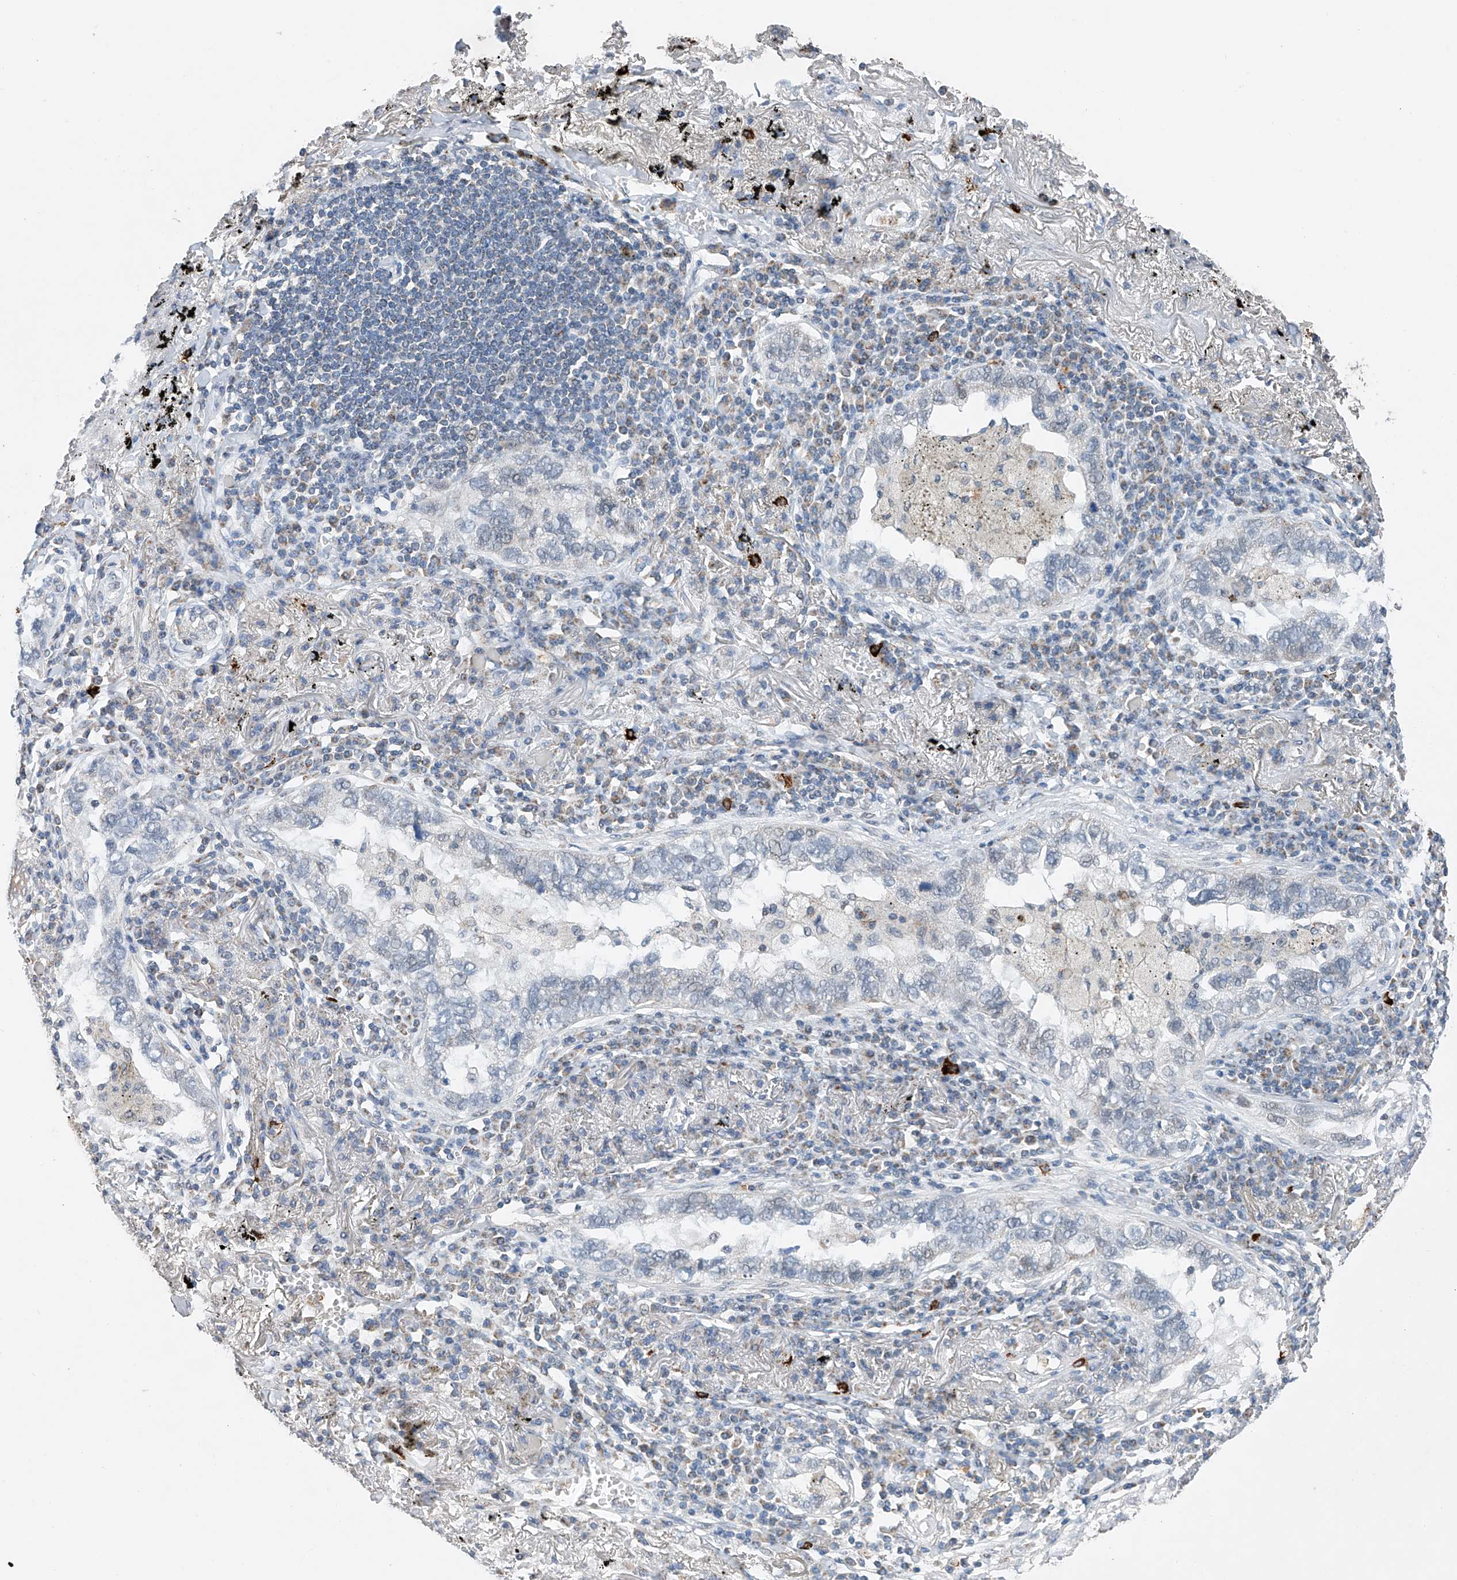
{"staining": {"intensity": "negative", "quantity": "none", "location": "none"}, "tissue": "lung cancer", "cell_type": "Tumor cells", "image_type": "cancer", "snomed": [{"axis": "morphology", "description": "Adenocarcinoma, NOS"}, {"axis": "topography", "description": "Lung"}], "caption": "Lung cancer stained for a protein using immunohistochemistry demonstrates no positivity tumor cells.", "gene": "KLF15", "patient": {"sex": "male", "age": 65}}